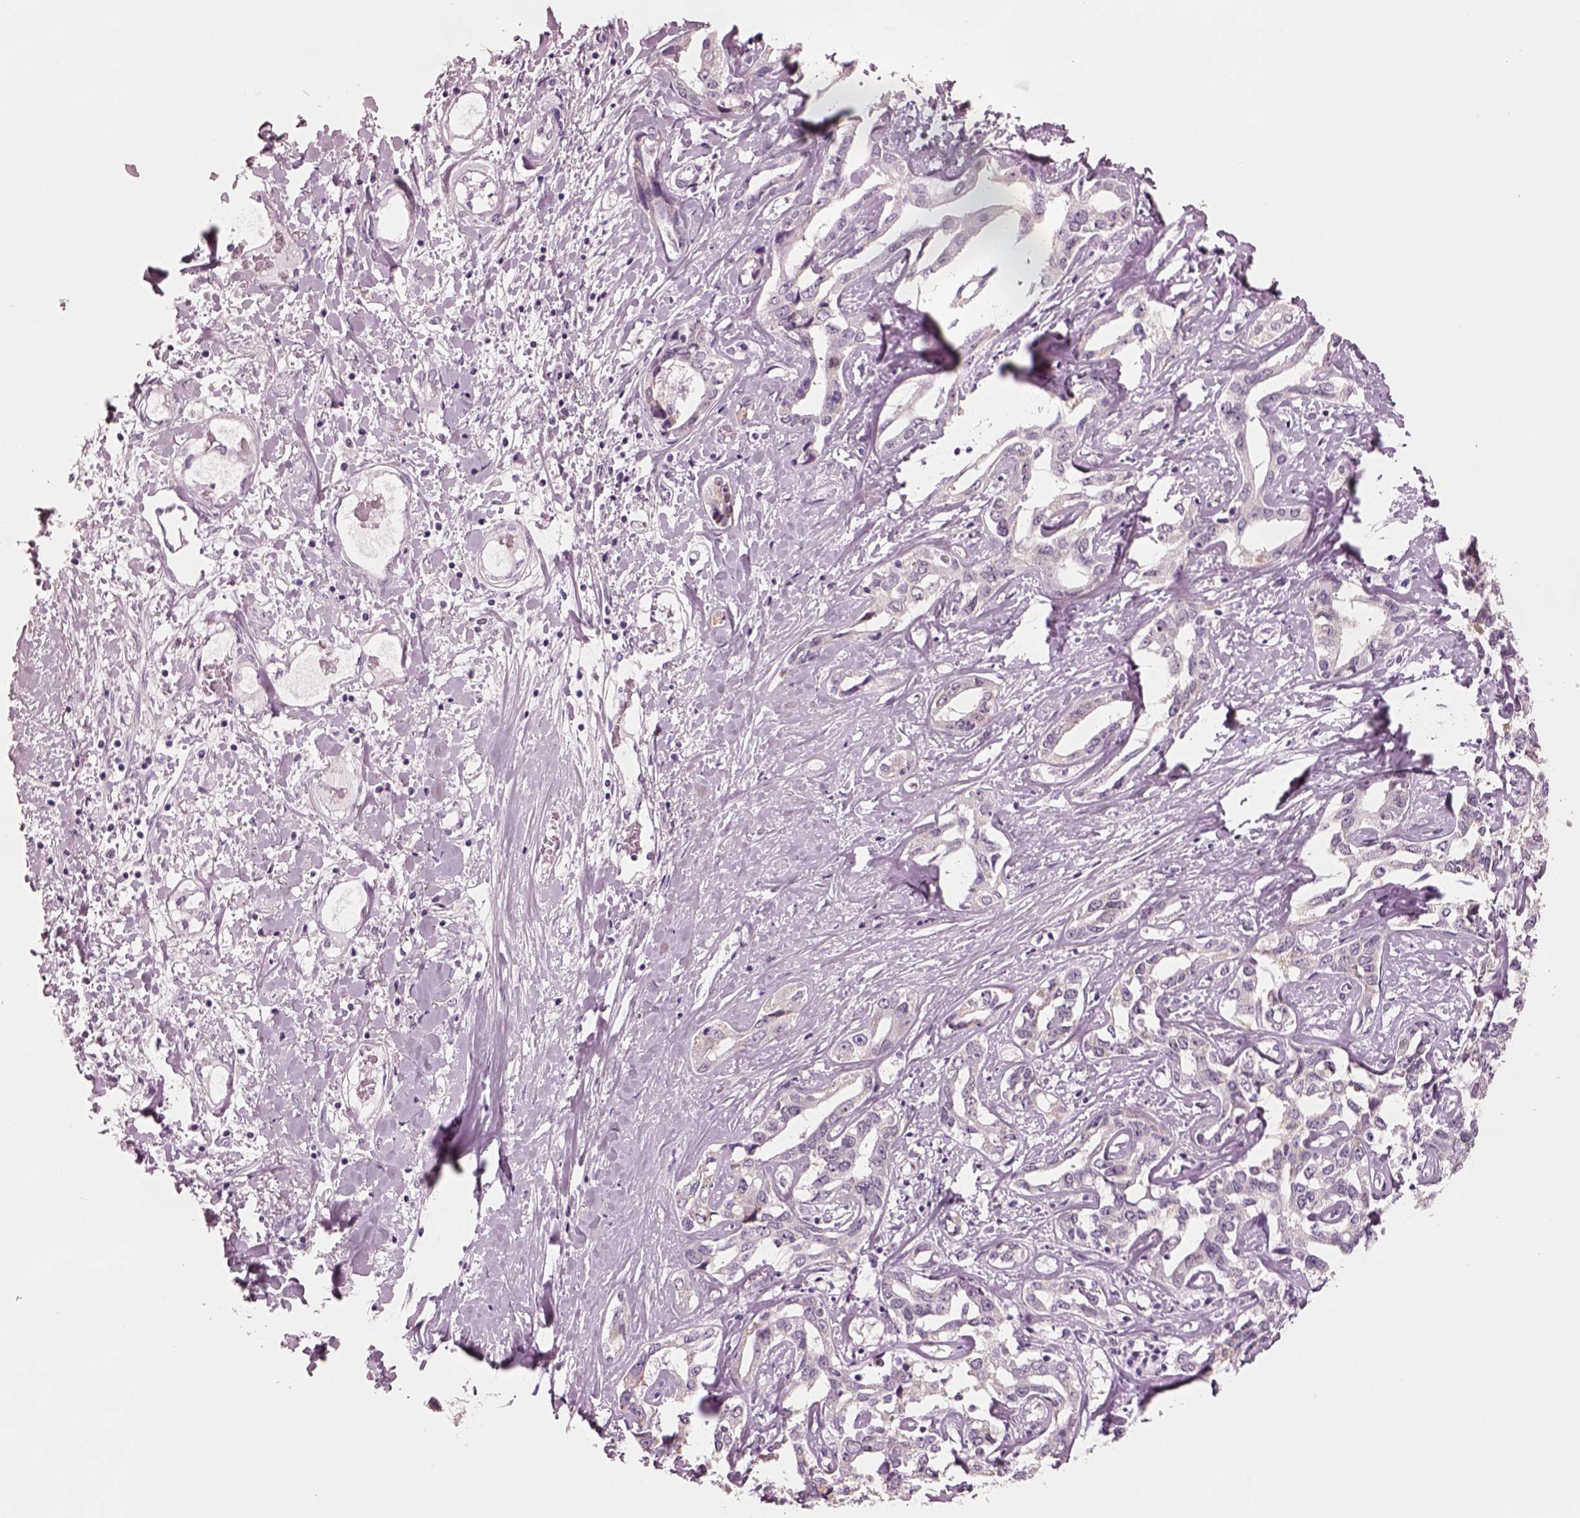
{"staining": {"intensity": "weak", "quantity": "25%-75%", "location": "cytoplasmic/membranous"}, "tissue": "liver cancer", "cell_type": "Tumor cells", "image_type": "cancer", "snomed": [{"axis": "morphology", "description": "Cholangiocarcinoma"}, {"axis": "topography", "description": "Liver"}], "caption": "IHC image of liver cancer (cholangiocarcinoma) stained for a protein (brown), which displays low levels of weak cytoplasmic/membranous expression in about 25%-75% of tumor cells.", "gene": "ELSPBP1", "patient": {"sex": "male", "age": 59}}